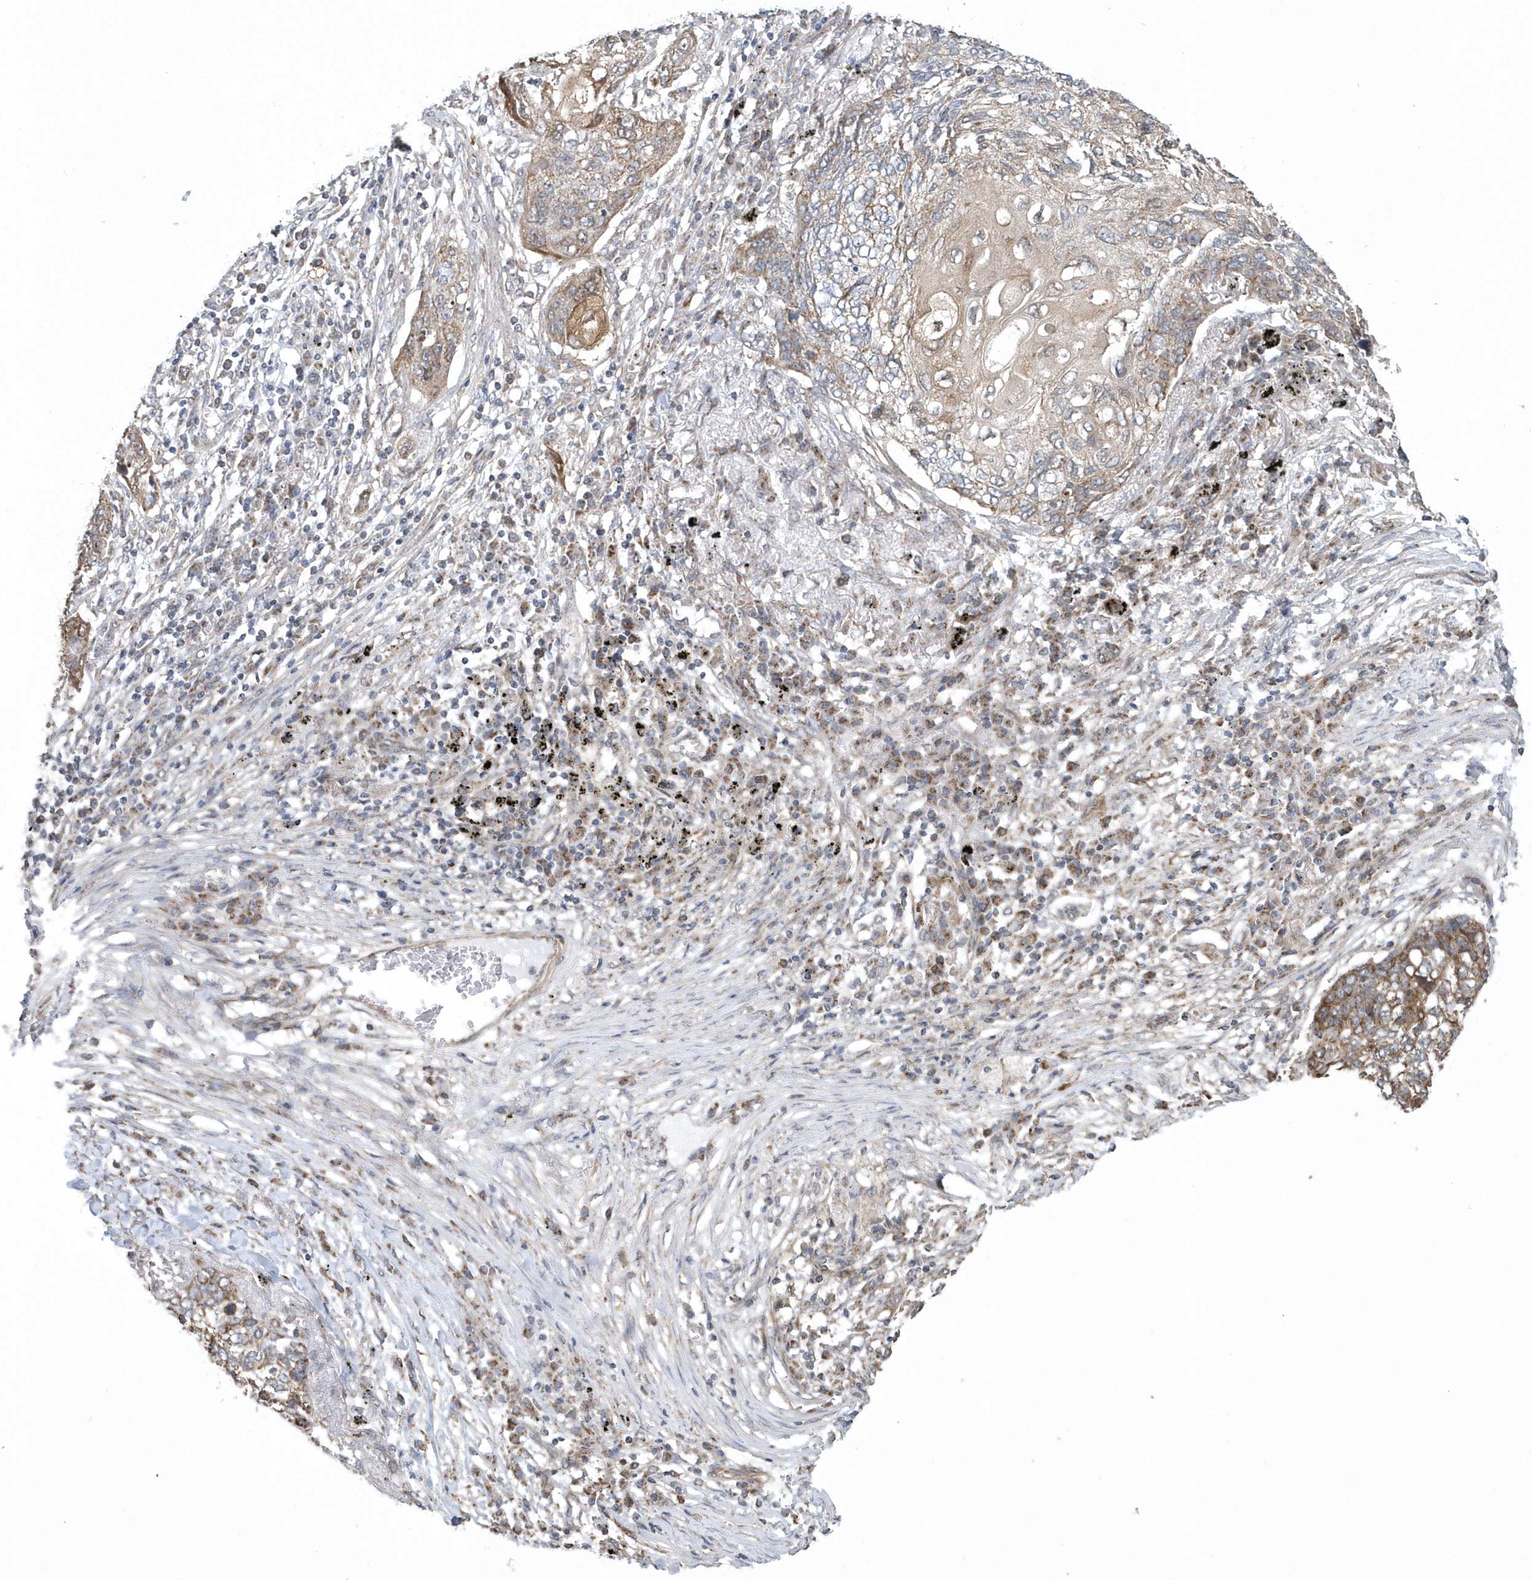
{"staining": {"intensity": "moderate", "quantity": ">75%", "location": "cytoplasmic/membranous"}, "tissue": "lung cancer", "cell_type": "Tumor cells", "image_type": "cancer", "snomed": [{"axis": "morphology", "description": "Squamous cell carcinoma, NOS"}, {"axis": "topography", "description": "Lung"}], "caption": "About >75% of tumor cells in human lung squamous cell carcinoma exhibit moderate cytoplasmic/membranous protein expression as visualized by brown immunohistochemical staining.", "gene": "SLX9", "patient": {"sex": "female", "age": 63}}